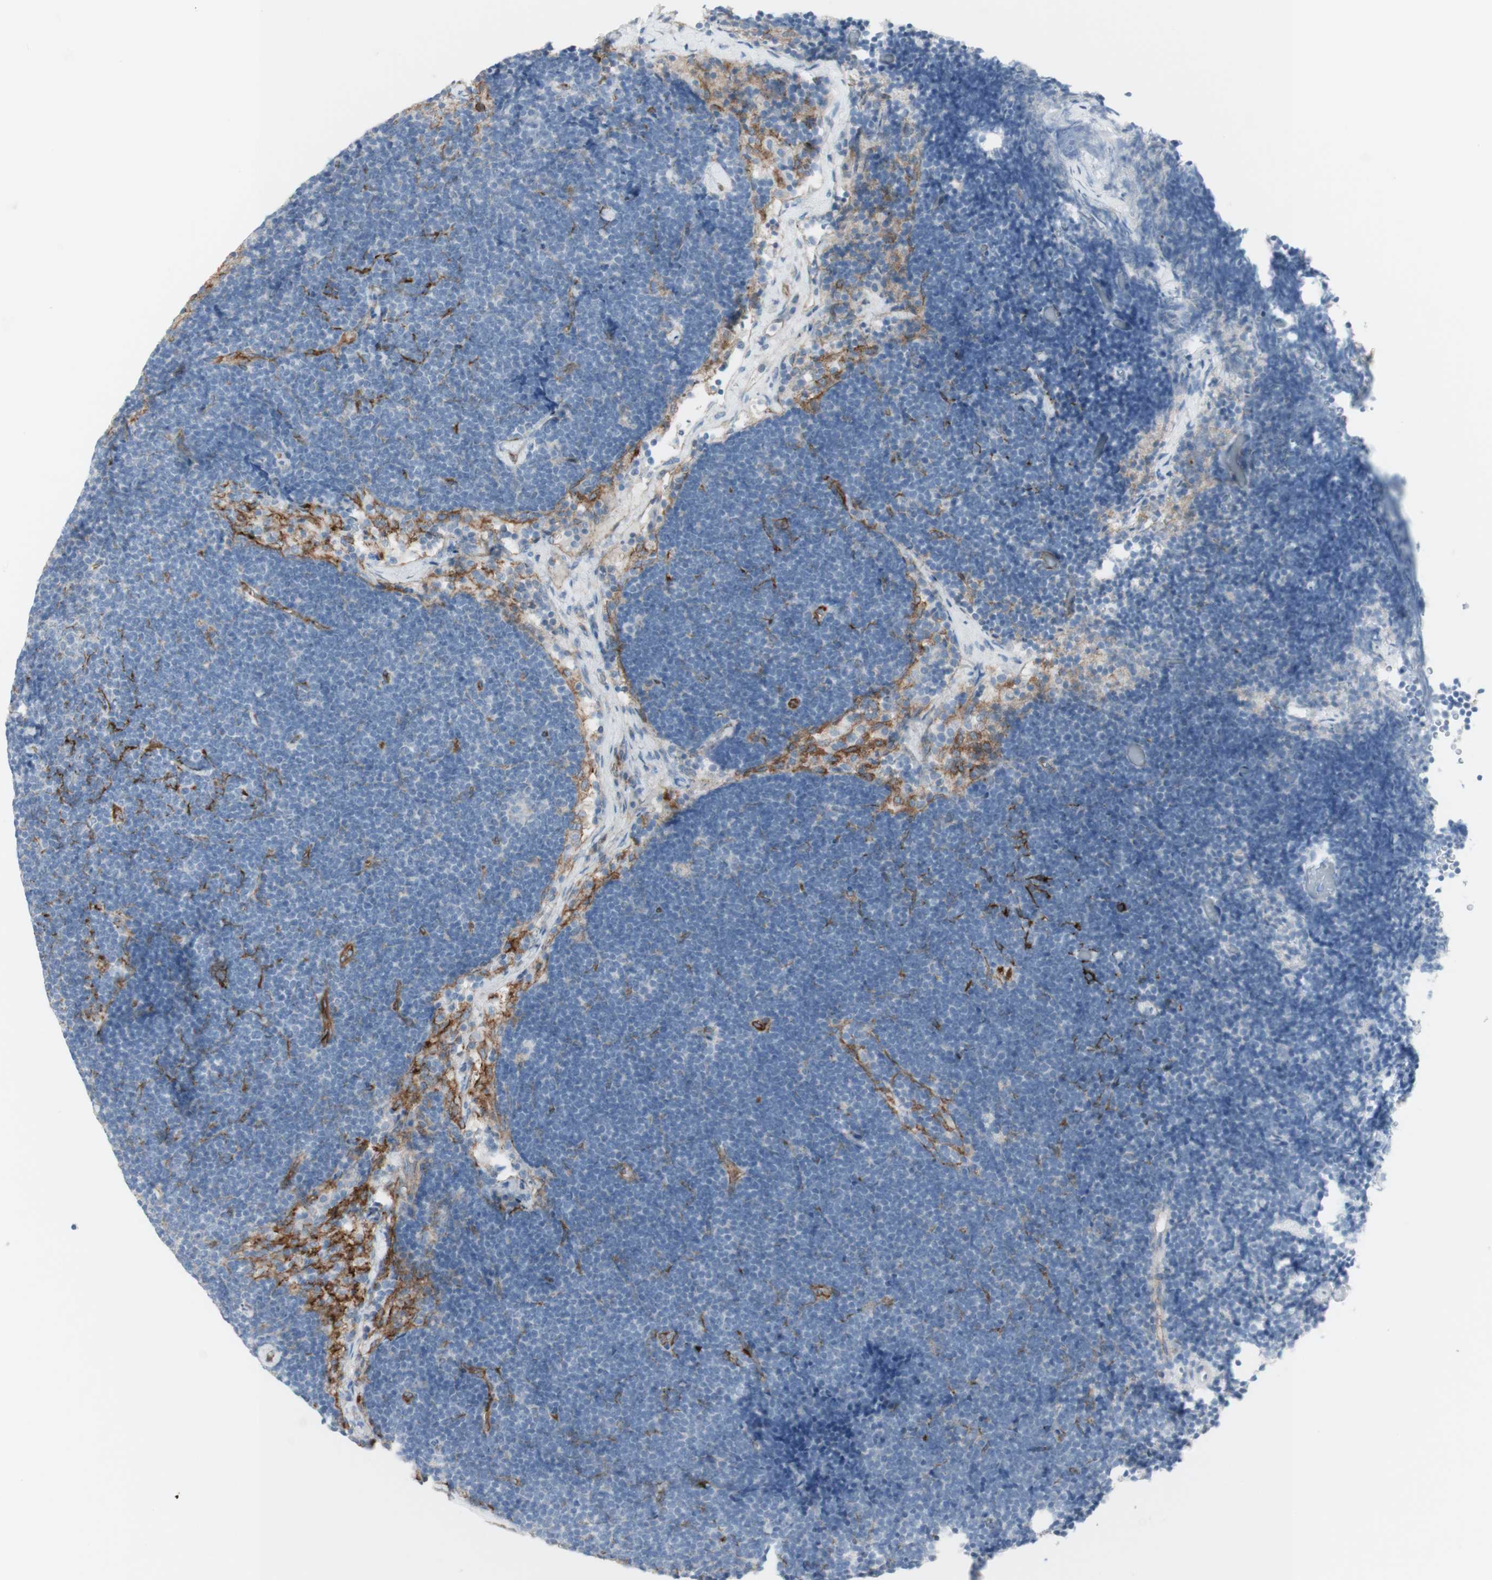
{"staining": {"intensity": "weak", "quantity": "<25%", "location": "cytoplasmic/membranous"}, "tissue": "lymph node", "cell_type": "Germinal center cells", "image_type": "normal", "snomed": [{"axis": "morphology", "description": "Normal tissue, NOS"}, {"axis": "topography", "description": "Lymph node"}], "caption": "A high-resolution image shows immunohistochemistry (IHC) staining of normal lymph node, which displays no significant expression in germinal center cells.", "gene": "MYO6", "patient": {"sex": "male", "age": 63}}